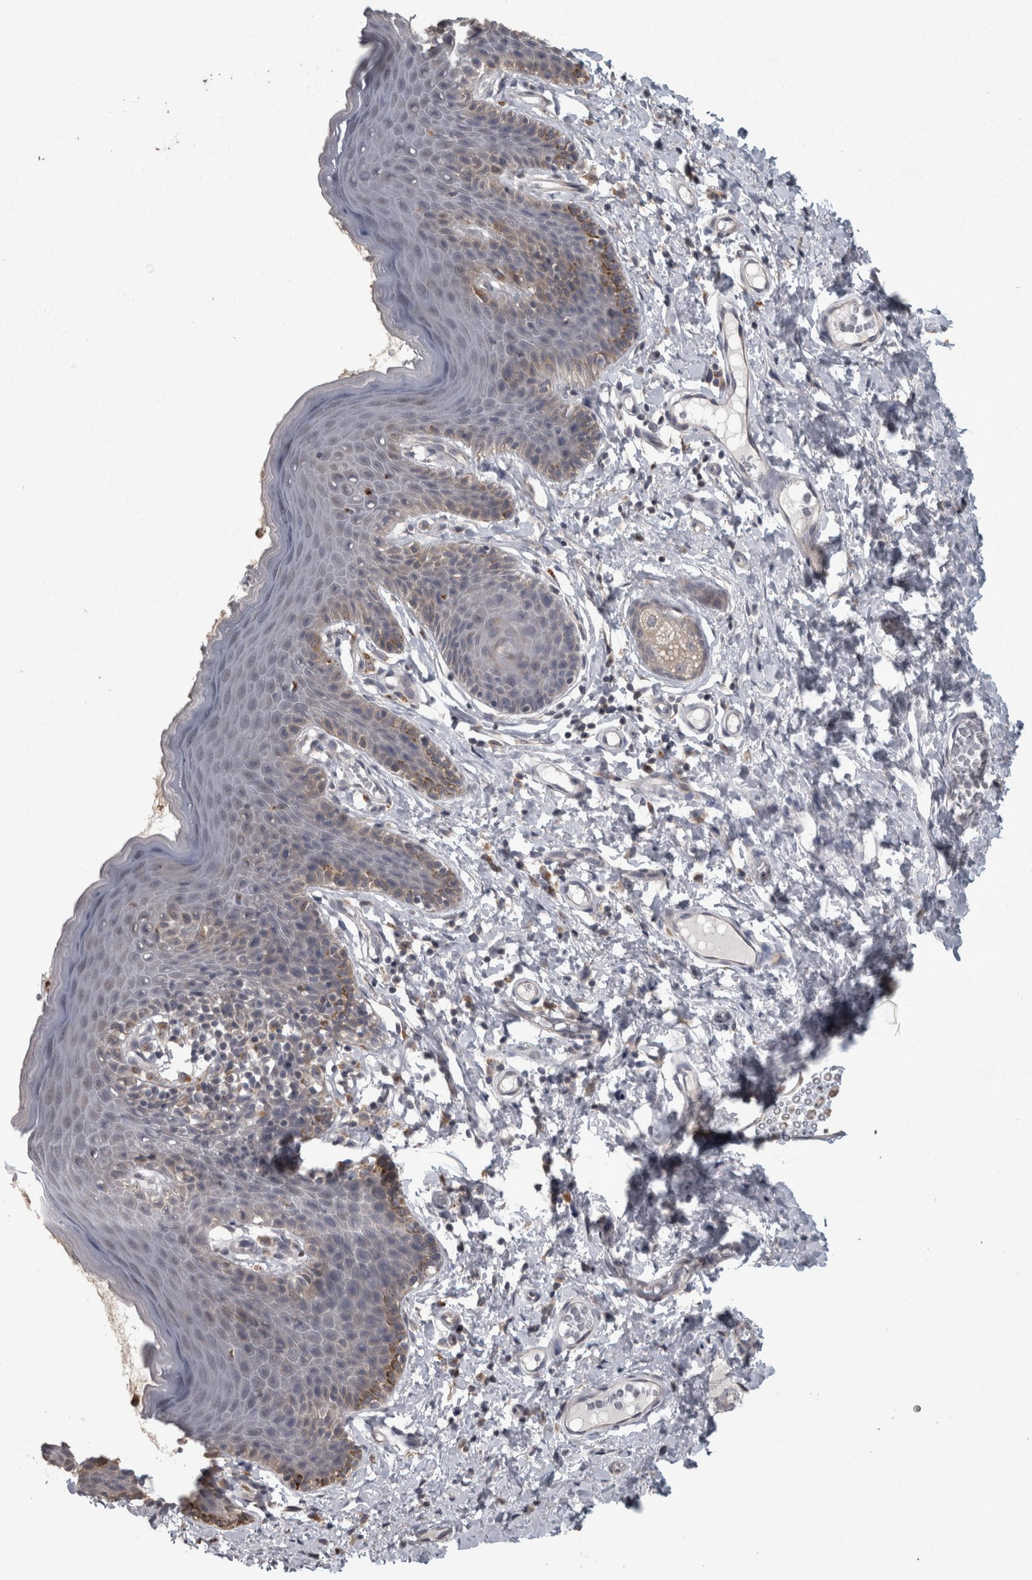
{"staining": {"intensity": "weak", "quantity": "<25%", "location": "cytoplasmic/membranous"}, "tissue": "skin", "cell_type": "Epidermal cells", "image_type": "normal", "snomed": [{"axis": "morphology", "description": "Normal tissue, NOS"}, {"axis": "topography", "description": "Vulva"}], "caption": "Epidermal cells show no significant staining in unremarkable skin.", "gene": "RAB29", "patient": {"sex": "female", "age": 66}}